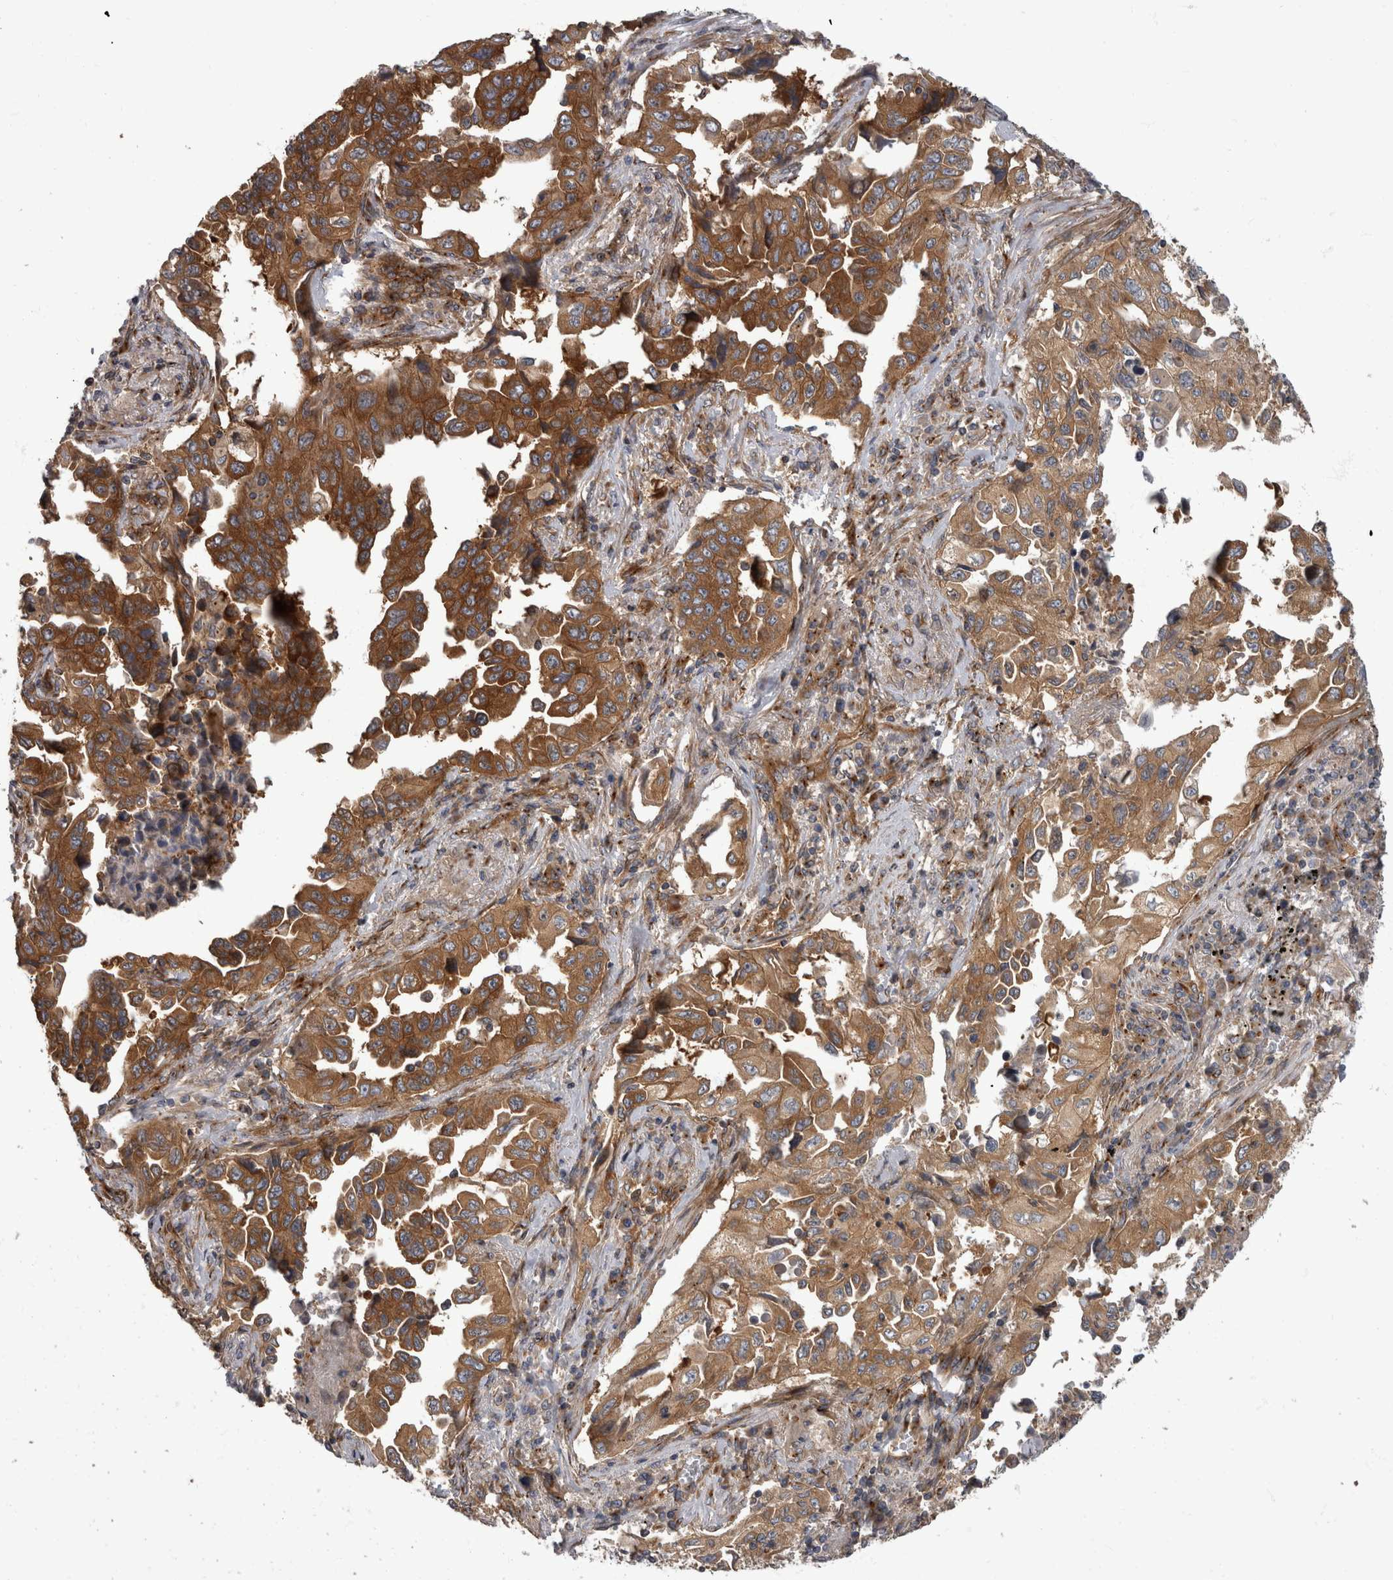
{"staining": {"intensity": "strong", "quantity": ">75%", "location": "cytoplasmic/membranous"}, "tissue": "lung cancer", "cell_type": "Tumor cells", "image_type": "cancer", "snomed": [{"axis": "morphology", "description": "Adenocarcinoma, NOS"}, {"axis": "topography", "description": "Lung"}], "caption": "Immunohistochemical staining of lung adenocarcinoma exhibits high levels of strong cytoplasmic/membranous protein positivity in approximately >75% of tumor cells.", "gene": "HOOK3", "patient": {"sex": "female", "age": 51}}